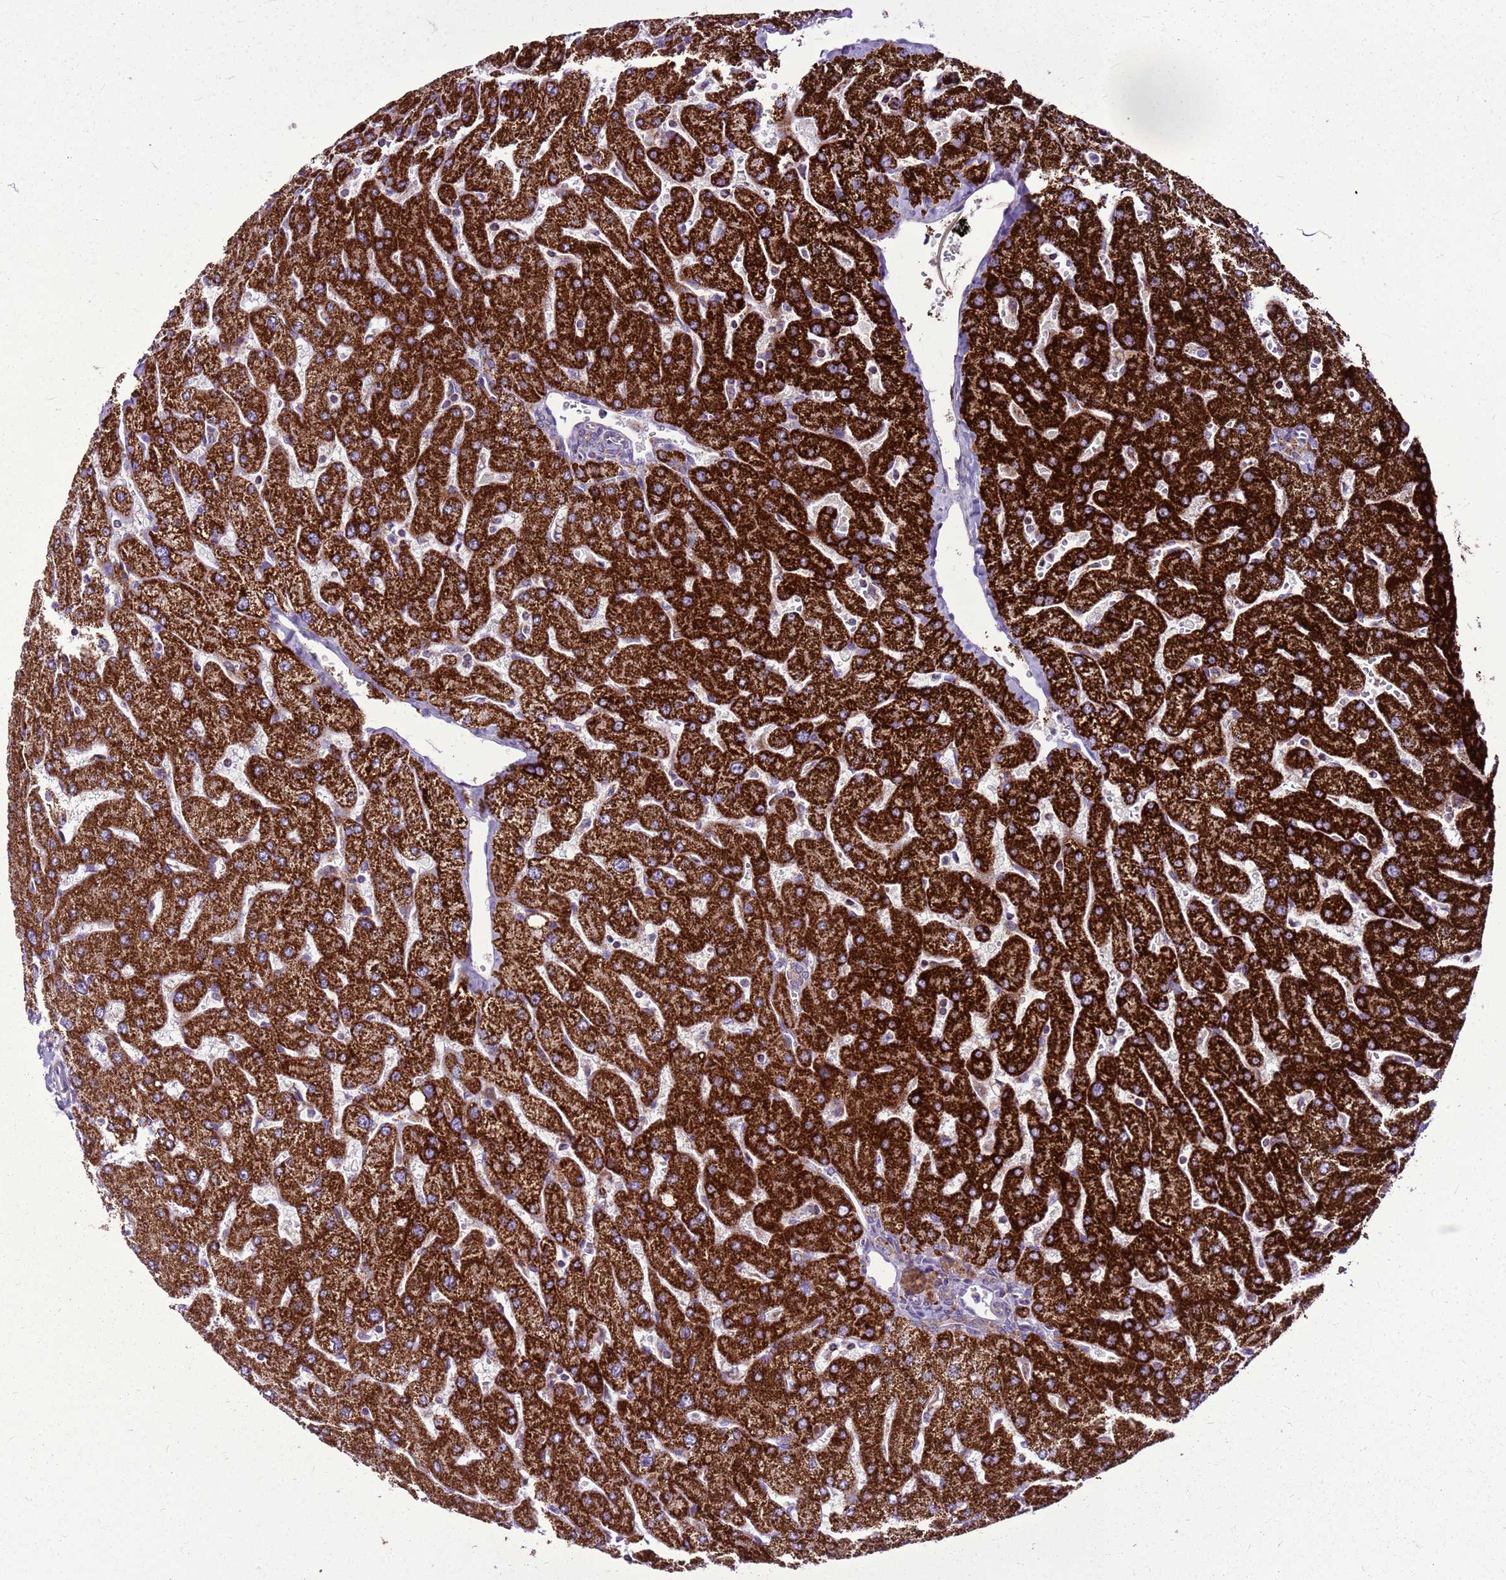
{"staining": {"intensity": "weak", "quantity": ">75%", "location": "cytoplasmic/membranous"}, "tissue": "liver", "cell_type": "Cholangiocytes", "image_type": "normal", "snomed": [{"axis": "morphology", "description": "Normal tissue, NOS"}, {"axis": "topography", "description": "Liver"}], "caption": "DAB immunohistochemical staining of unremarkable liver exhibits weak cytoplasmic/membranous protein positivity in about >75% of cholangiocytes.", "gene": "GCDH", "patient": {"sex": "male", "age": 55}}